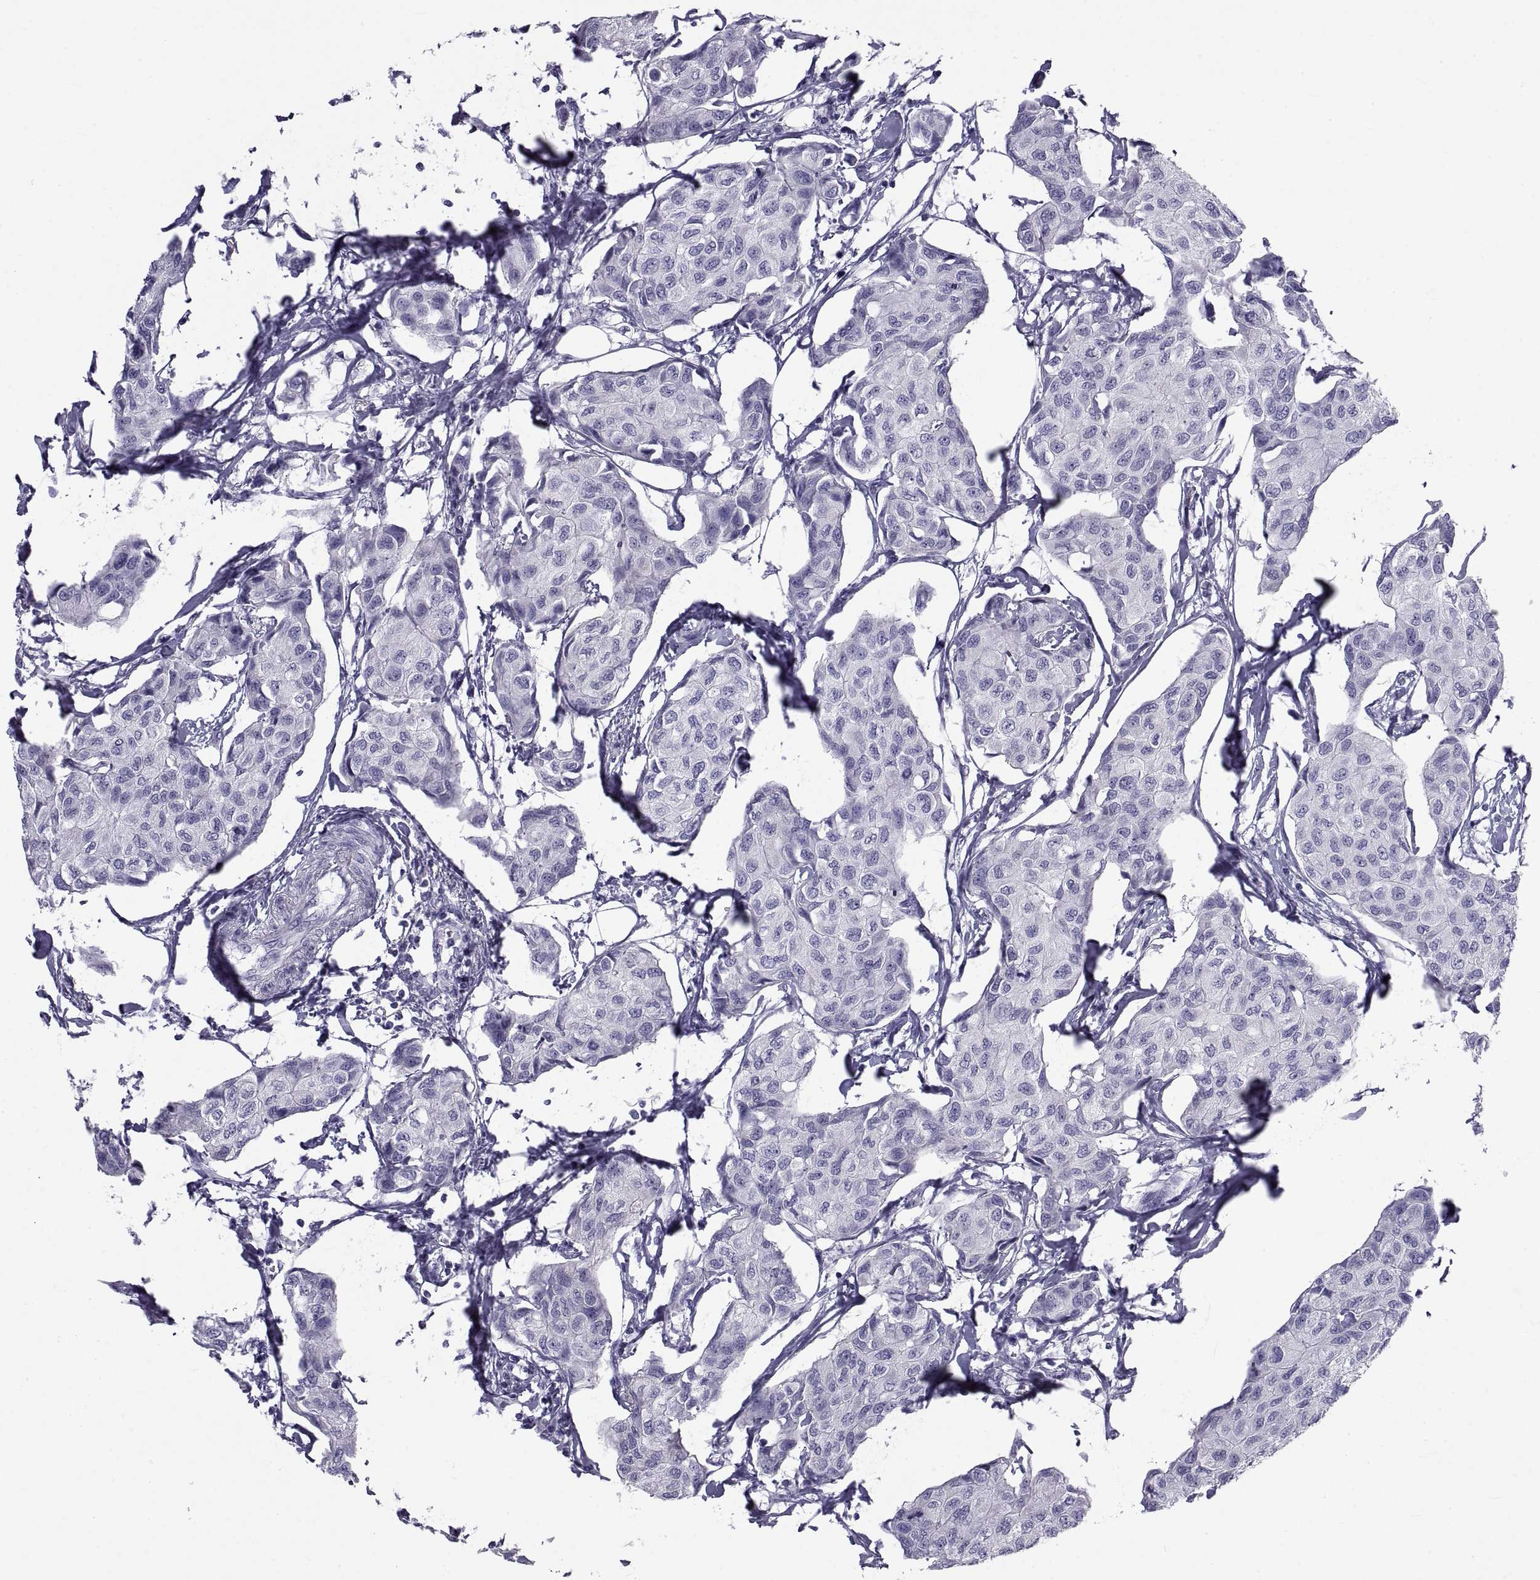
{"staining": {"intensity": "negative", "quantity": "none", "location": "none"}, "tissue": "breast cancer", "cell_type": "Tumor cells", "image_type": "cancer", "snomed": [{"axis": "morphology", "description": "Duct carcinoma"}, {"axis": "topography", "description": "Breast"}], "caption": "There is no significant expression in tumor cells of breast cancer (intraductal carcinoma).", "gene": "NPTX2", "patient": {"sex": "female", "age": 80}}